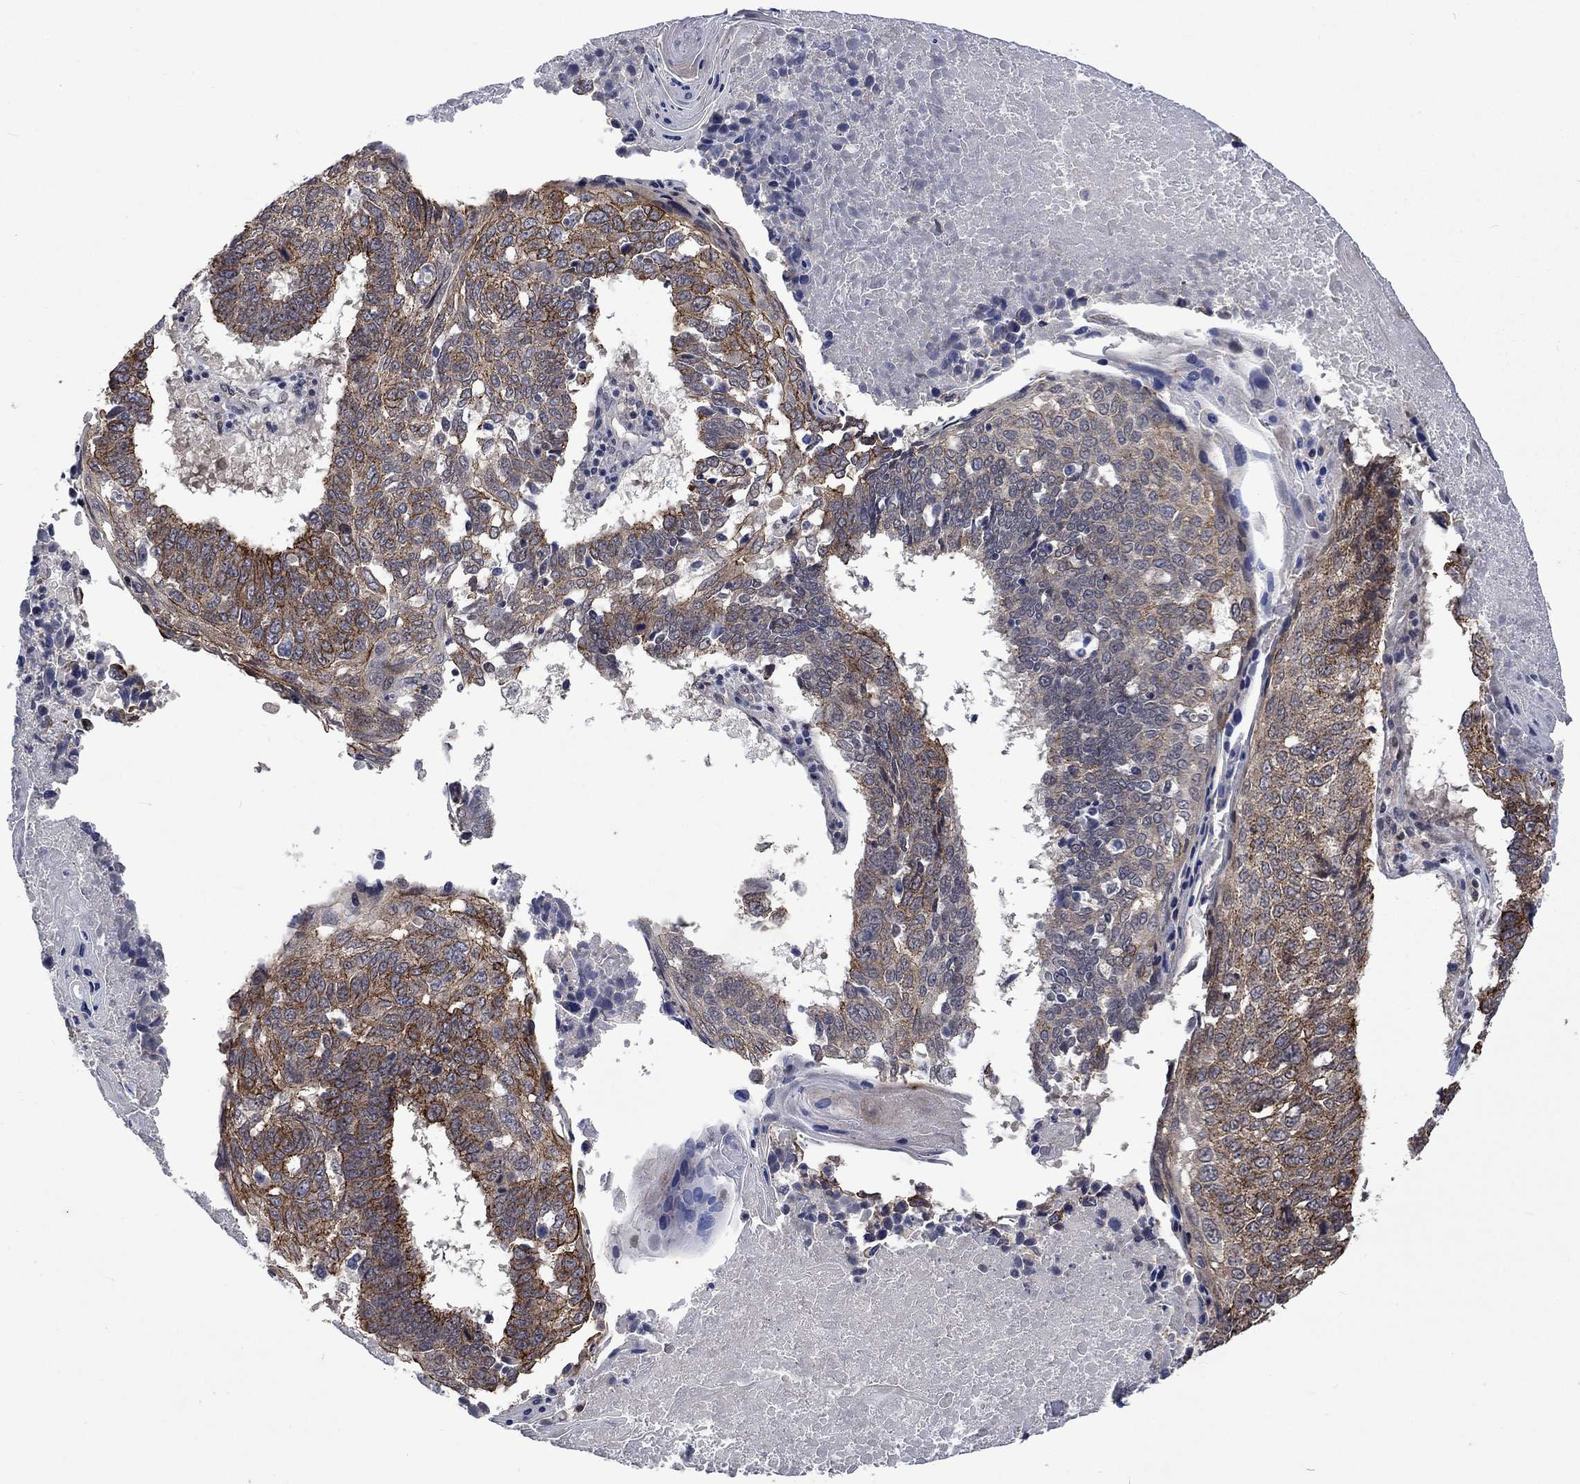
{"staining": {"intensity": "moderate", "quantity": "25%-75%", "location": "cytoplasmic/membranous"}, "tissue": "lung cancer", "cell_type": "Tumor cells", "image_type": "cancer", "snomed": [{"axis": "morphology", "description": "Squamous cell carcinoma, NOS"}, {"axis": "topography", "description": "Lung"}], "caption": "A photomicrograph of squamous cell carcinoma (lung) stained for a protein shows moderate cytoplasmic/membranous brown staining in tumor cells.", "gene": "PPP1R9A", "patient": {"sex": "male", "age": 73}}